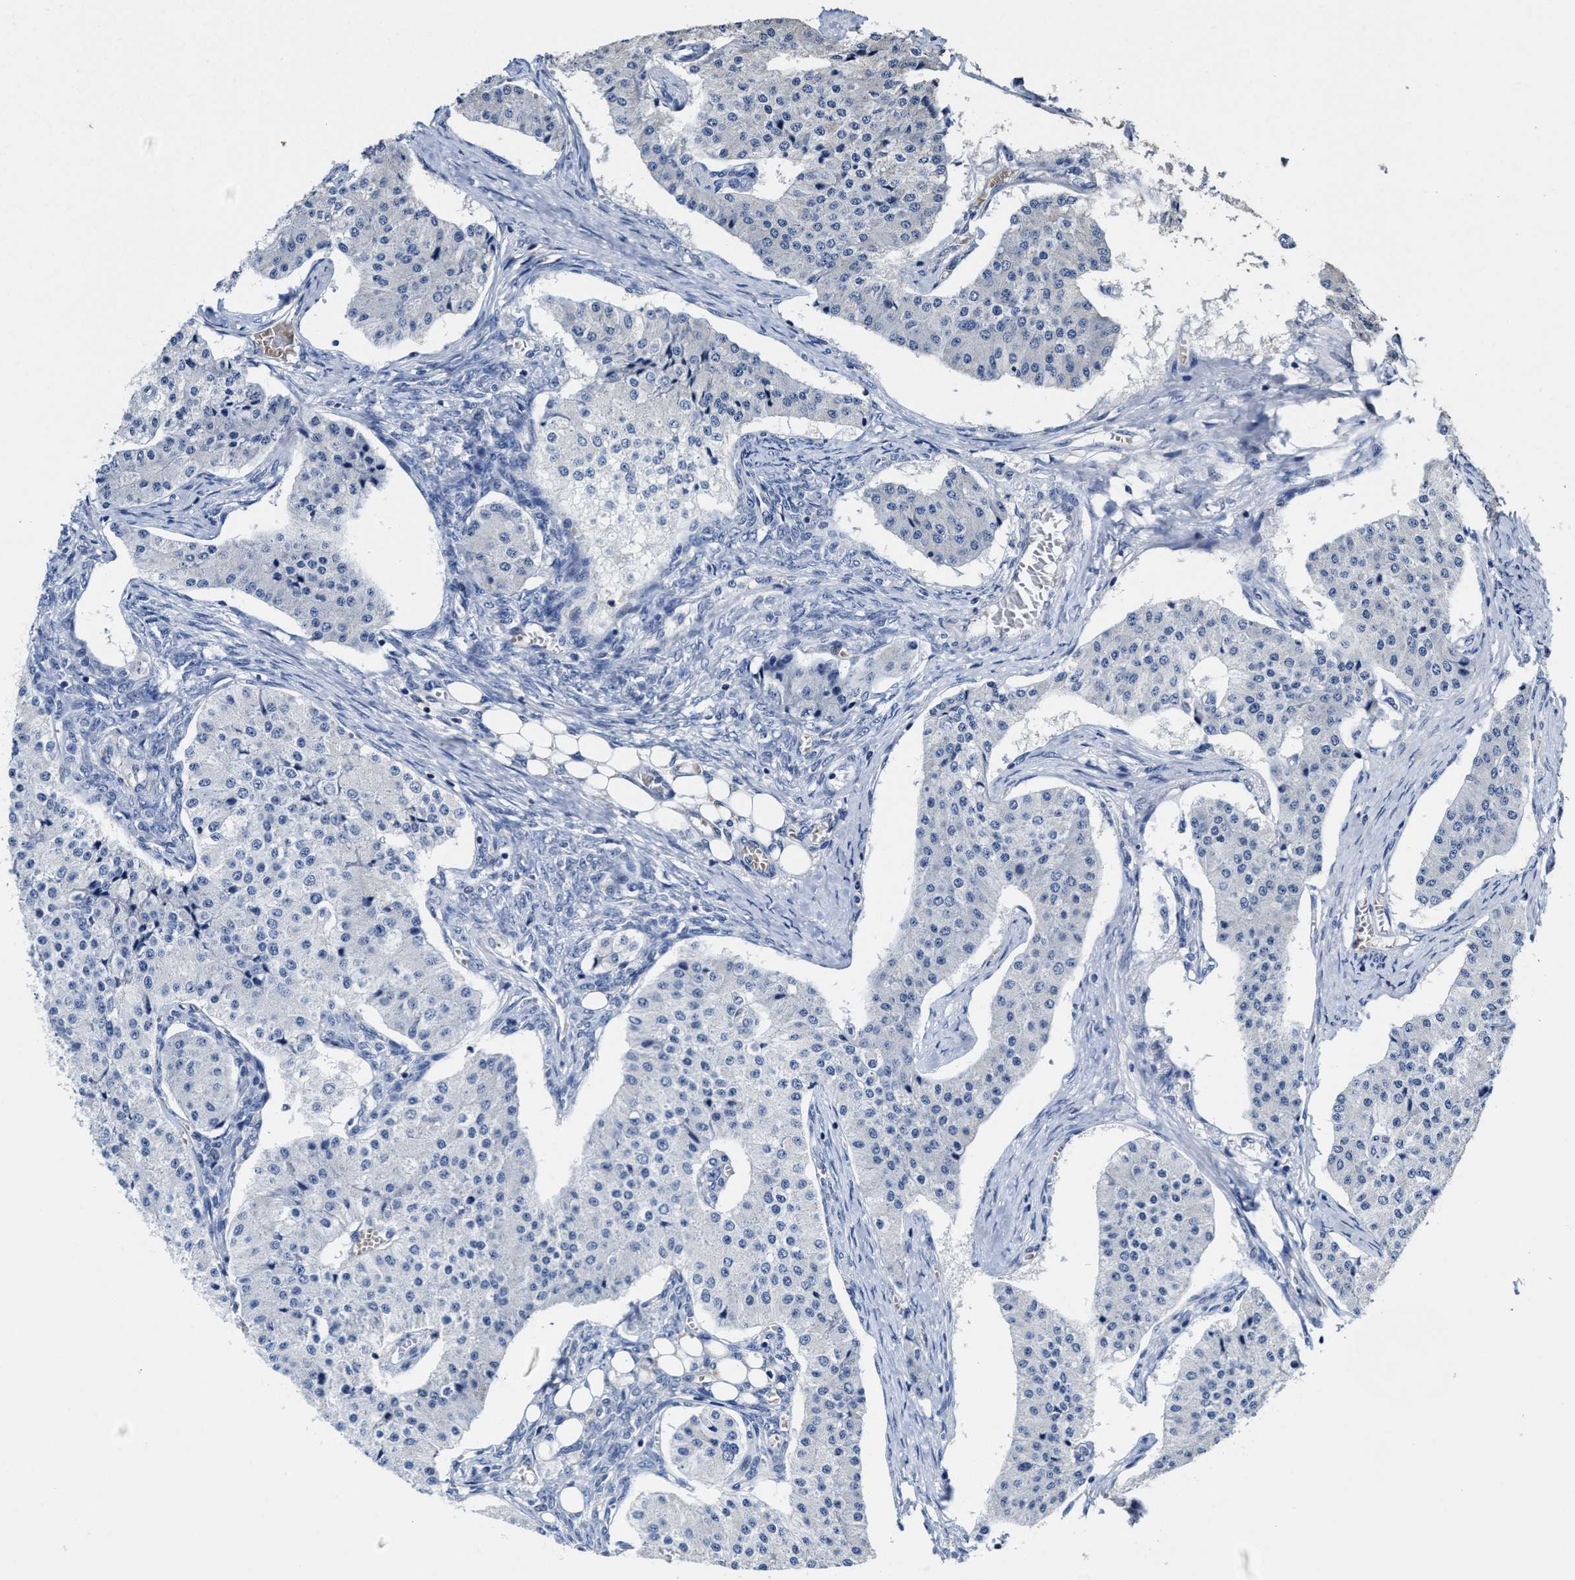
{"staining": {"intensity": "negative", "quantity": "none", "location": "none"}, "tissue": "carcinoid", "cell_type": "Tumor cells", "image_type": "cancer", "snomed": [{"axis": "morphology", "description": "Carcinoid, malignant, NOS"}, {"axis": "topography", "description": "Colon"}], "caption": "There is no significant positivity in tumor cells of carcinoid. (DAB (3,3'-diaminobenzidine) IHC, high magnification).", "gene": "ZFAT", "patient": {"sex": "female", "age": 52}}